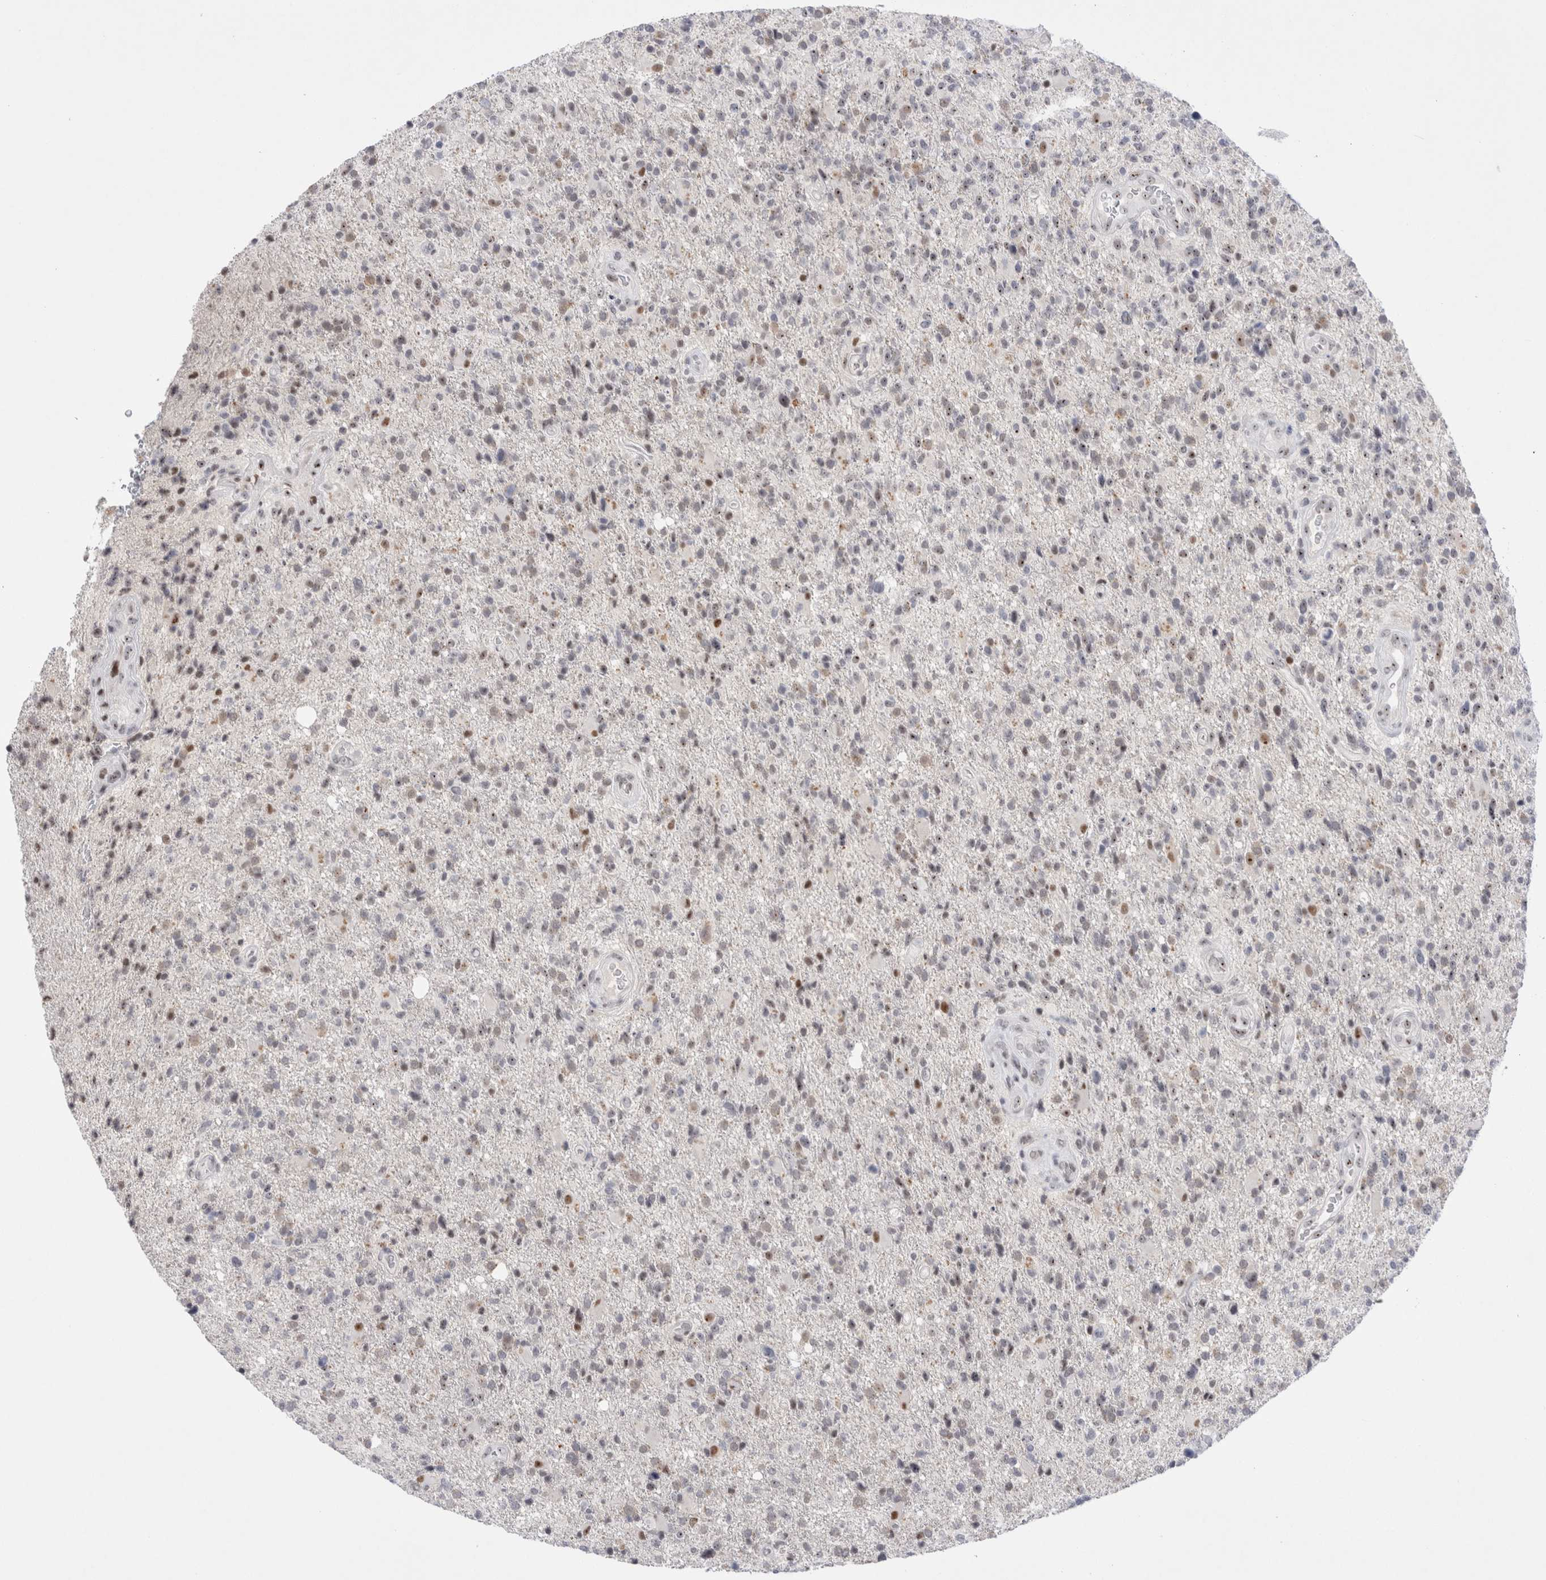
{"staining": {"intensity": "moderate", "quantity": "<25%", "location": "nuclear"}, "tissue": "glioma", "cell_type": "Tumor cells", "image_type": "cancer", "snomed": [{"axis": "morphology", "description": "Glioma, malignant, High grade"}, {"axis": "topography", "description": "Brain"}], "caption": "Malignant glioma (high-grade) tissue demonstrates moderate nuclear positivity in approximately <25% of tumor cells, visualized by immunohistochemistry.", "gene": "CERS5", "patient": {"sex": "male", "age": 72}}